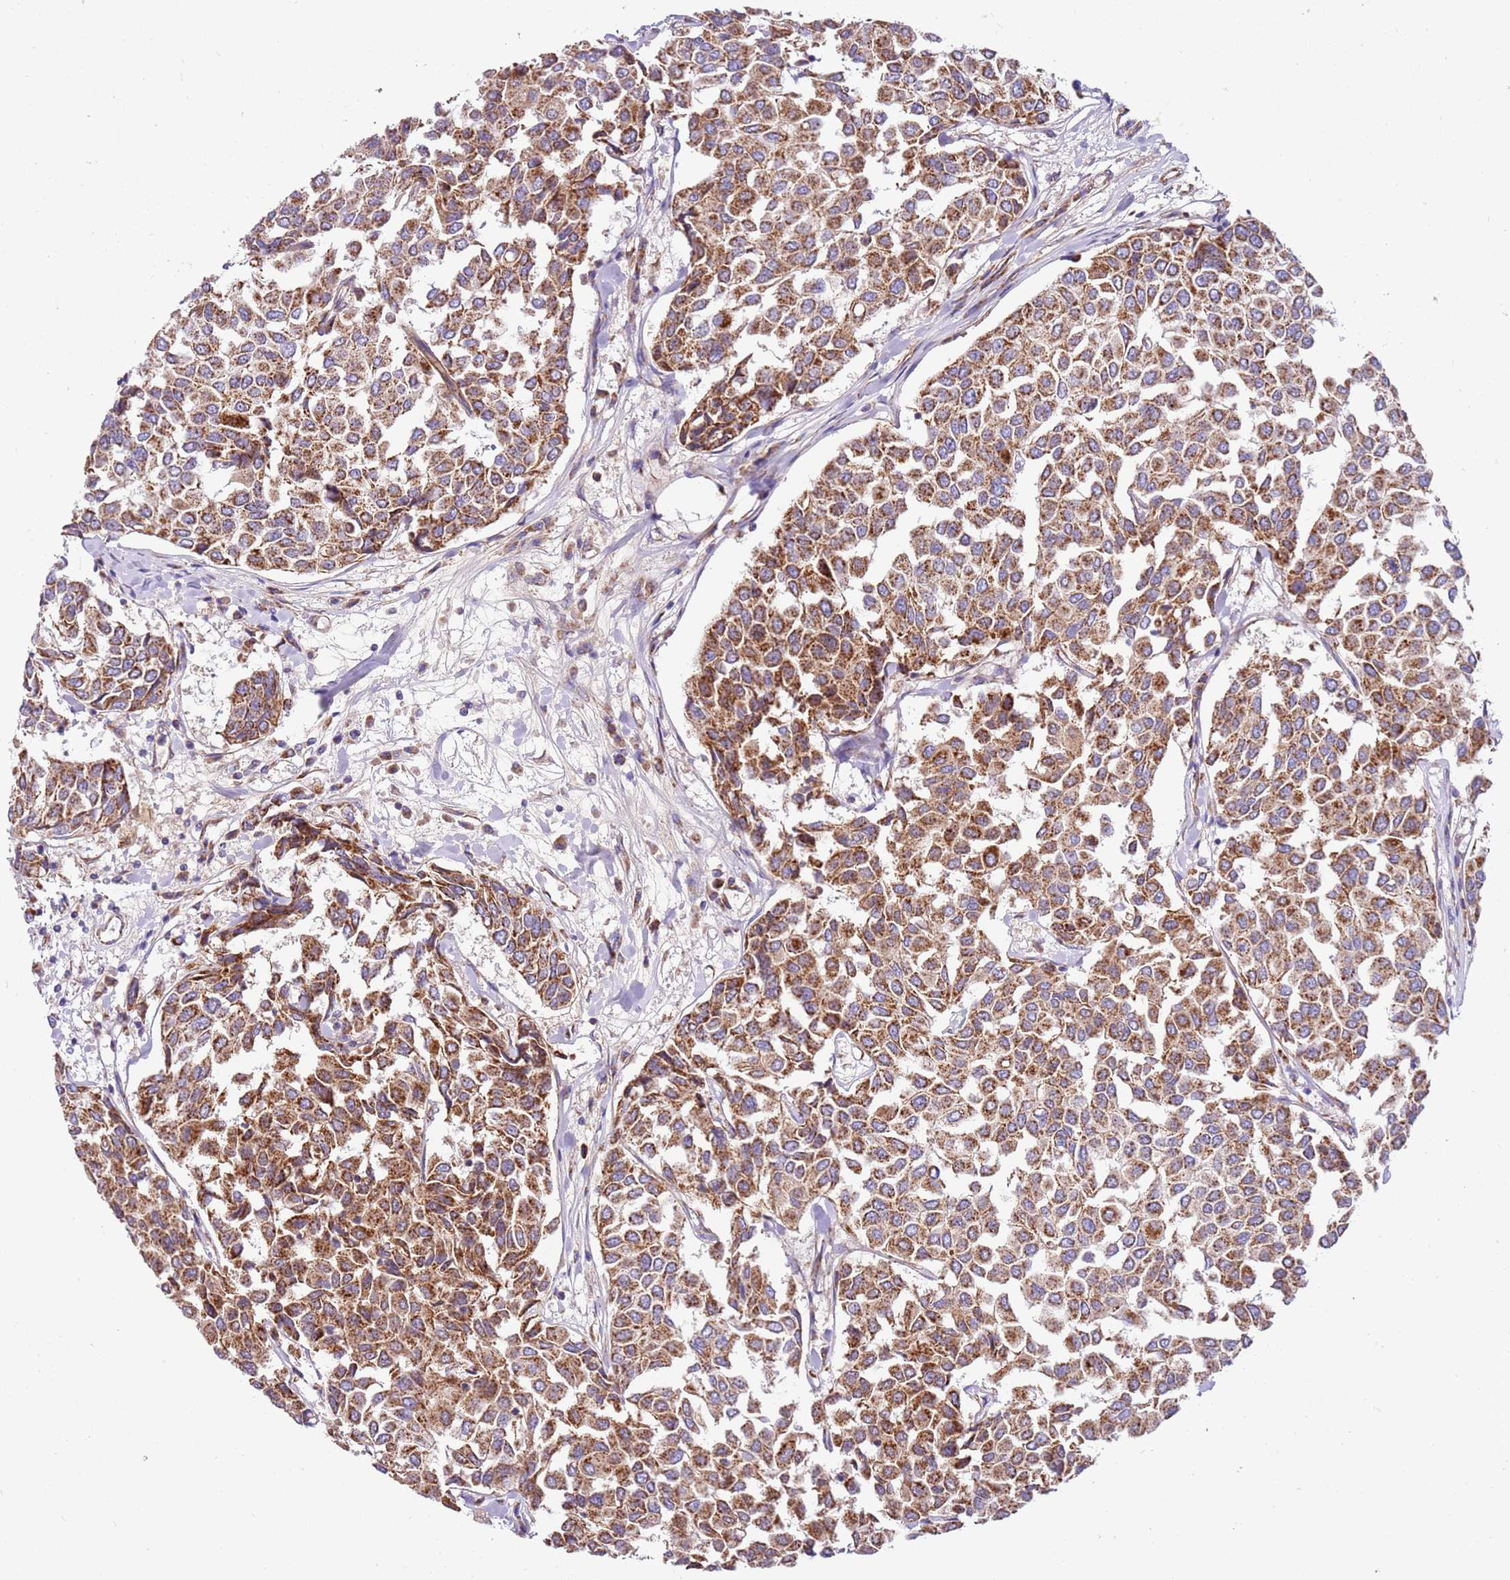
{"staining": {"intensity": "moderate", "quantity": ">75%", "location": "cytoplasmic/membranous"}, "tissue": "breast cancer", "cell_type": "Tumor cells", "image_type": "cancer", "snomed": [{"axis": "morphology", "description": "Duct carcinoma"}, {"axis": "topography", "description": "Breast"}], "caption": "Protein expression analysis of infiltrating ductal carcinoma (breast) displays moderate cytoplasmic/membranous expression in approximately >75% of tumor cells.", "gene": "MRPL20", "patient": {"sex": "female", "age": 55}}